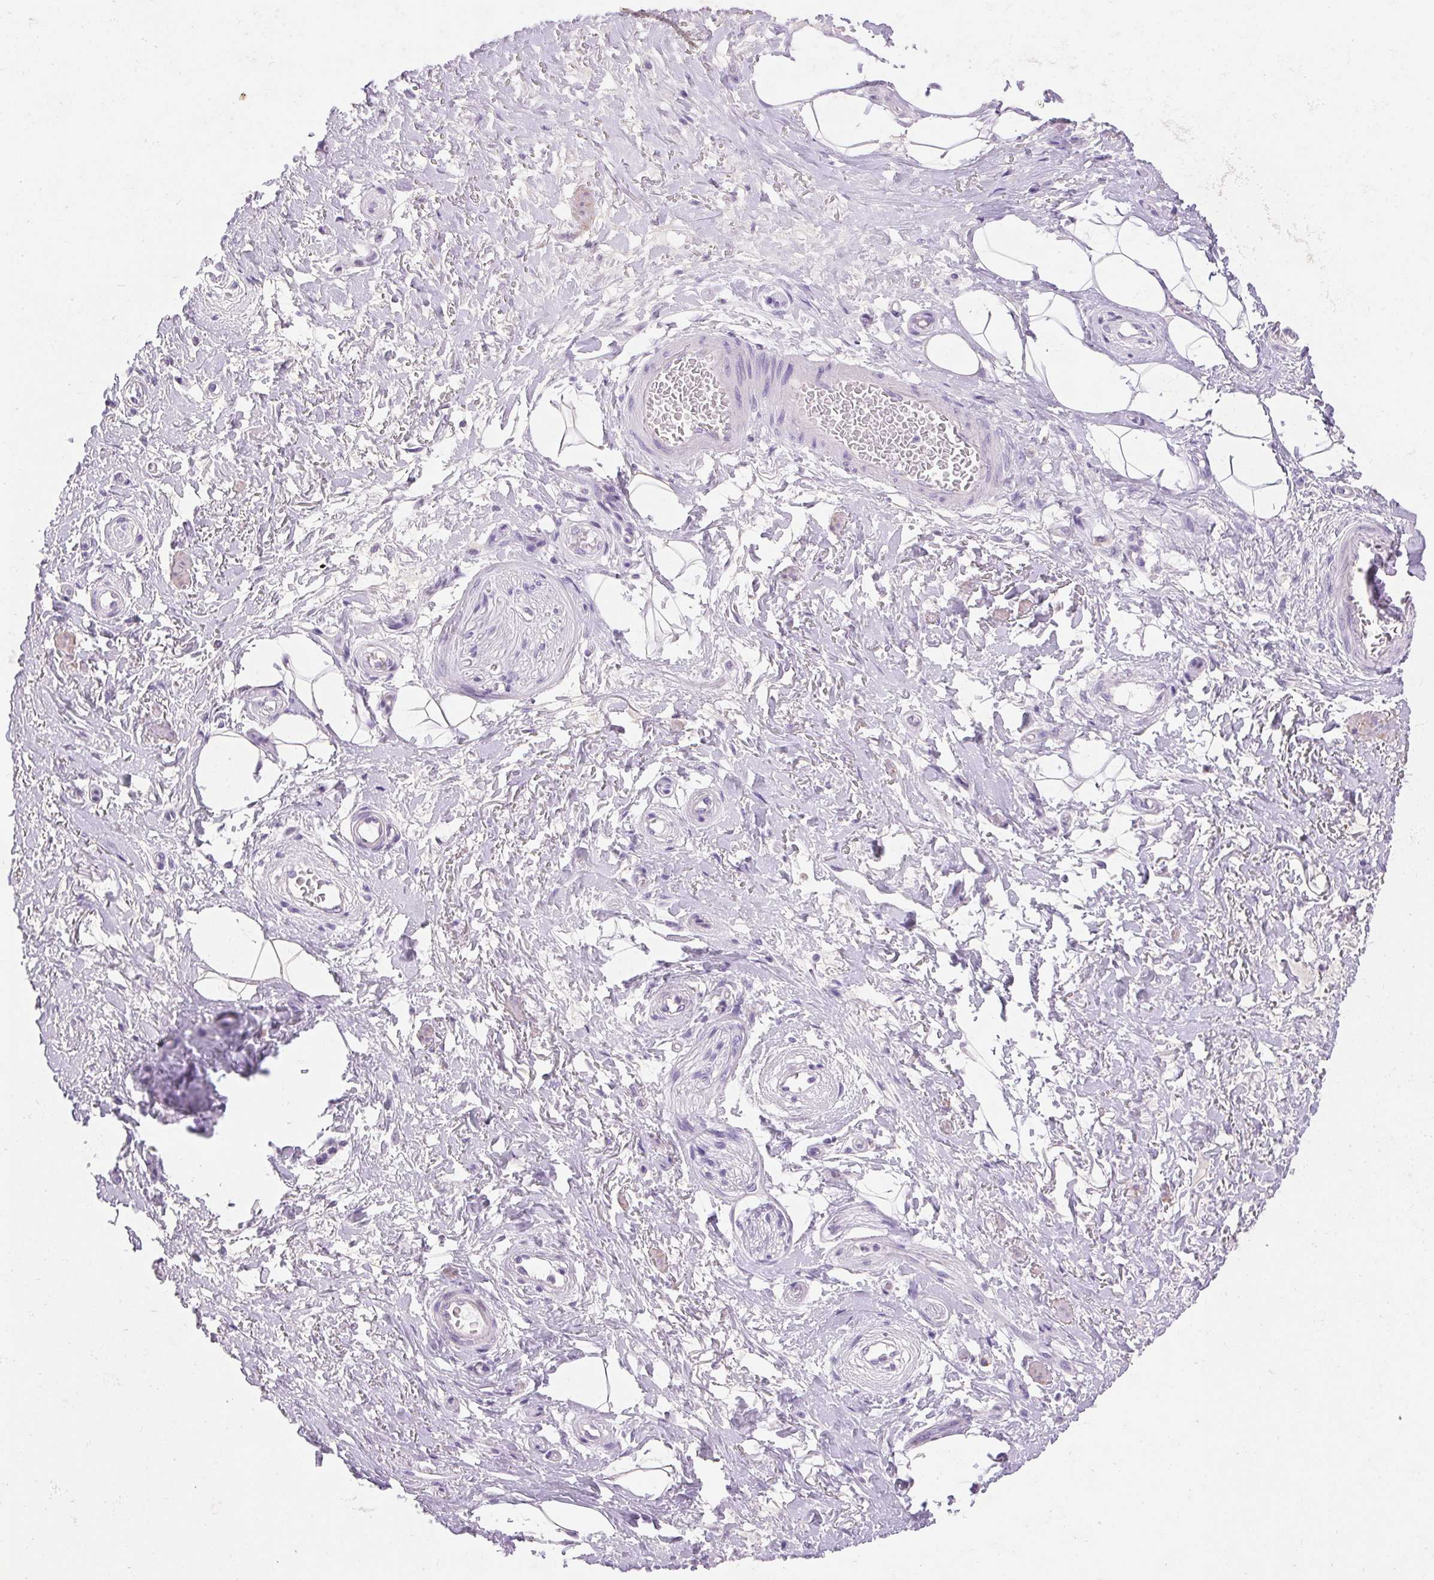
{"staining": {"intensity": "negative", "quantity": "none", "location": "none"}, "tissue": "adipose tissue", "cell_type": "Adipocytes", "image_type": "normal", "snomed": [{"axis": "morphology", "description": "Normal tissue, NOS"}, {"axis": "topography", "description": "Anal"}, {"axis": "topography", "description": "Peripheral nerve tissue"}], "caption": "Adipocytes show no significant expression in normal adipose tissue. (DAB (3,3'-diaminobenzidine) immunohistochemistry with hematoxylin counter stain).", "gene": "ARHGAP11B", "patient": {"sex": "male", "age": 53}}